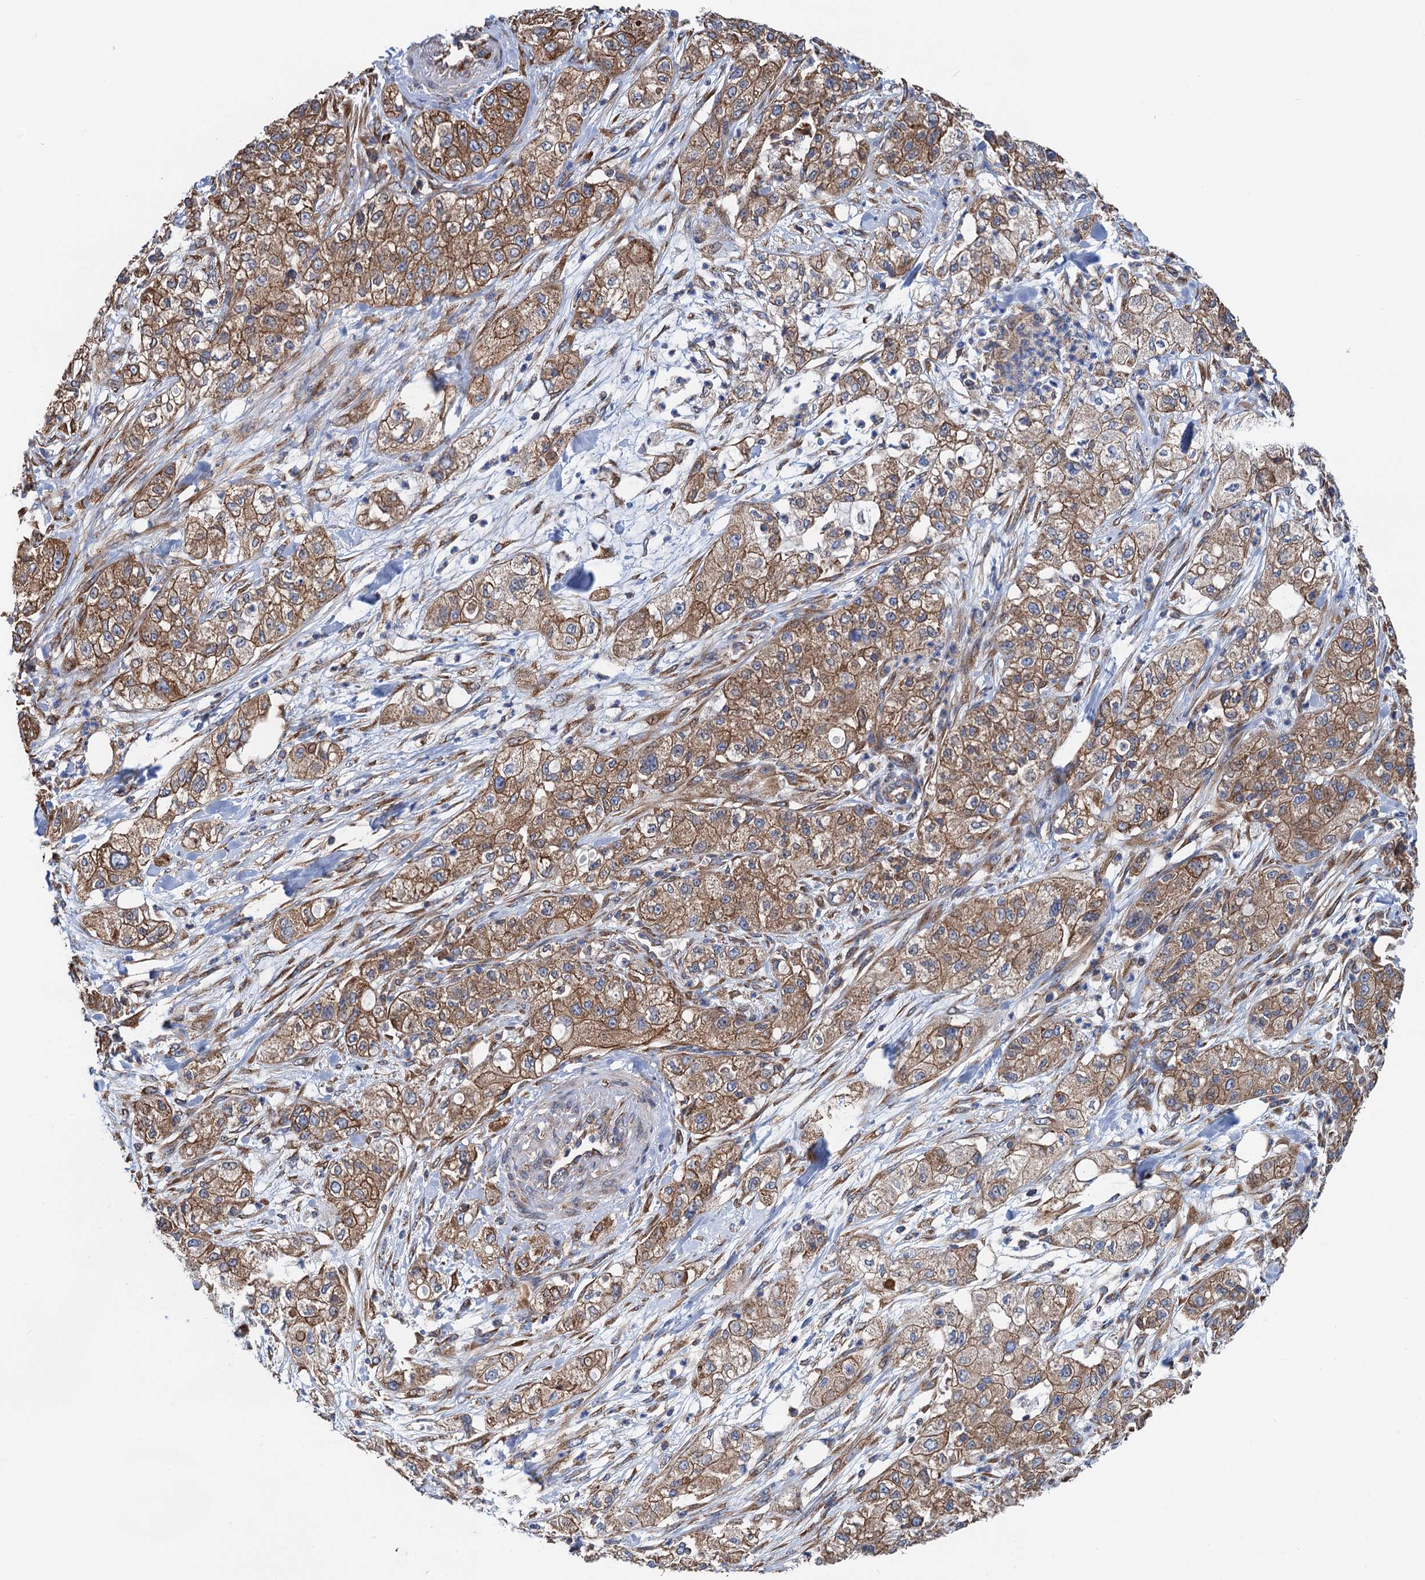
{"staining": {"intensity": "moderate", "quantity": ">75%", "location": "cytoplasmic/membranous"}, "tissue": "pancreatic cancer", "cell_type": "Tumor cells", "image_type": "cancer", "snomed": [{"axis": "morphology", "description": "Adenocarcinoma, NOS"}, {"axis": "topography", "description": "Pancreas"}], "caption": "Pancreatic cancer (adenocarcinoma) was stained to show a protein in brown. There is medium levels of moderate cytoplasmic/membranous positivity in about >75% of tumor cells. (DAB (3,3'-diaminobenzidine) IHC, brown staining for protein, blue staining for nuclei).", "gene": "SLC12A7", "patient": {"sex": "female", "age": 78}}